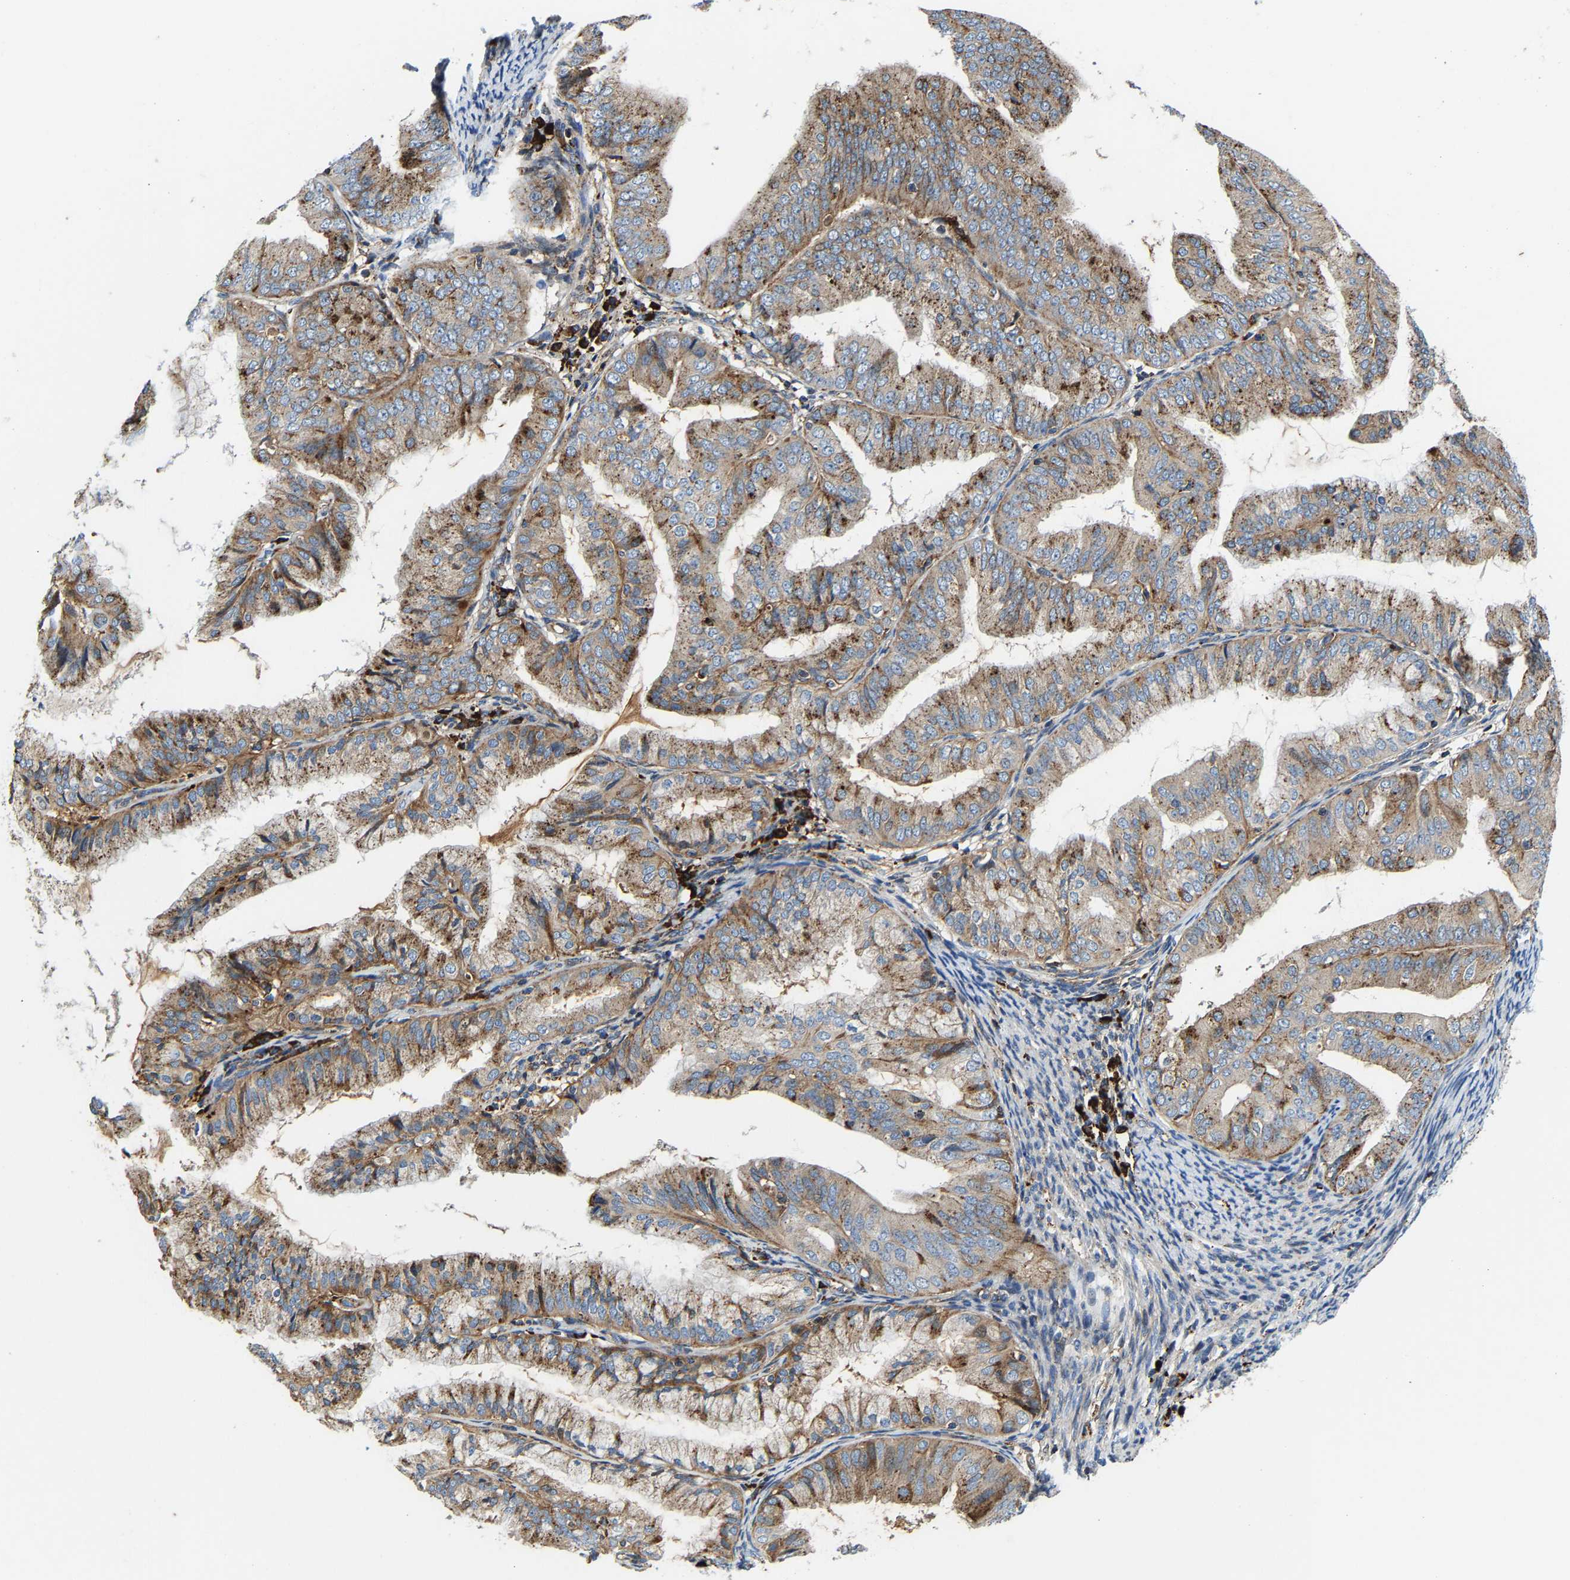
{"staining": {"intensity": "moderate", "quantity": ">75%", "location": "cytoplasmic/membranous"}, "tissue": "endometrial cancer", "cell_type": "Tumor cells", "image_type": "cancer", "snomed": [{"axis": "morphology", "description": "Adenocarcinoma, NOS"}, {"axis": "topography", "description": "Endometrium"}], "caption": "Endometrial cancer (adenocarcinoma) was stained to show a protein in brown. There is medium levels of moderate cytoplasmic/membranous staining in about >75% of tumor cells.", "gene": "DPP7", "patient": {"sex": "female", "age": 63}}